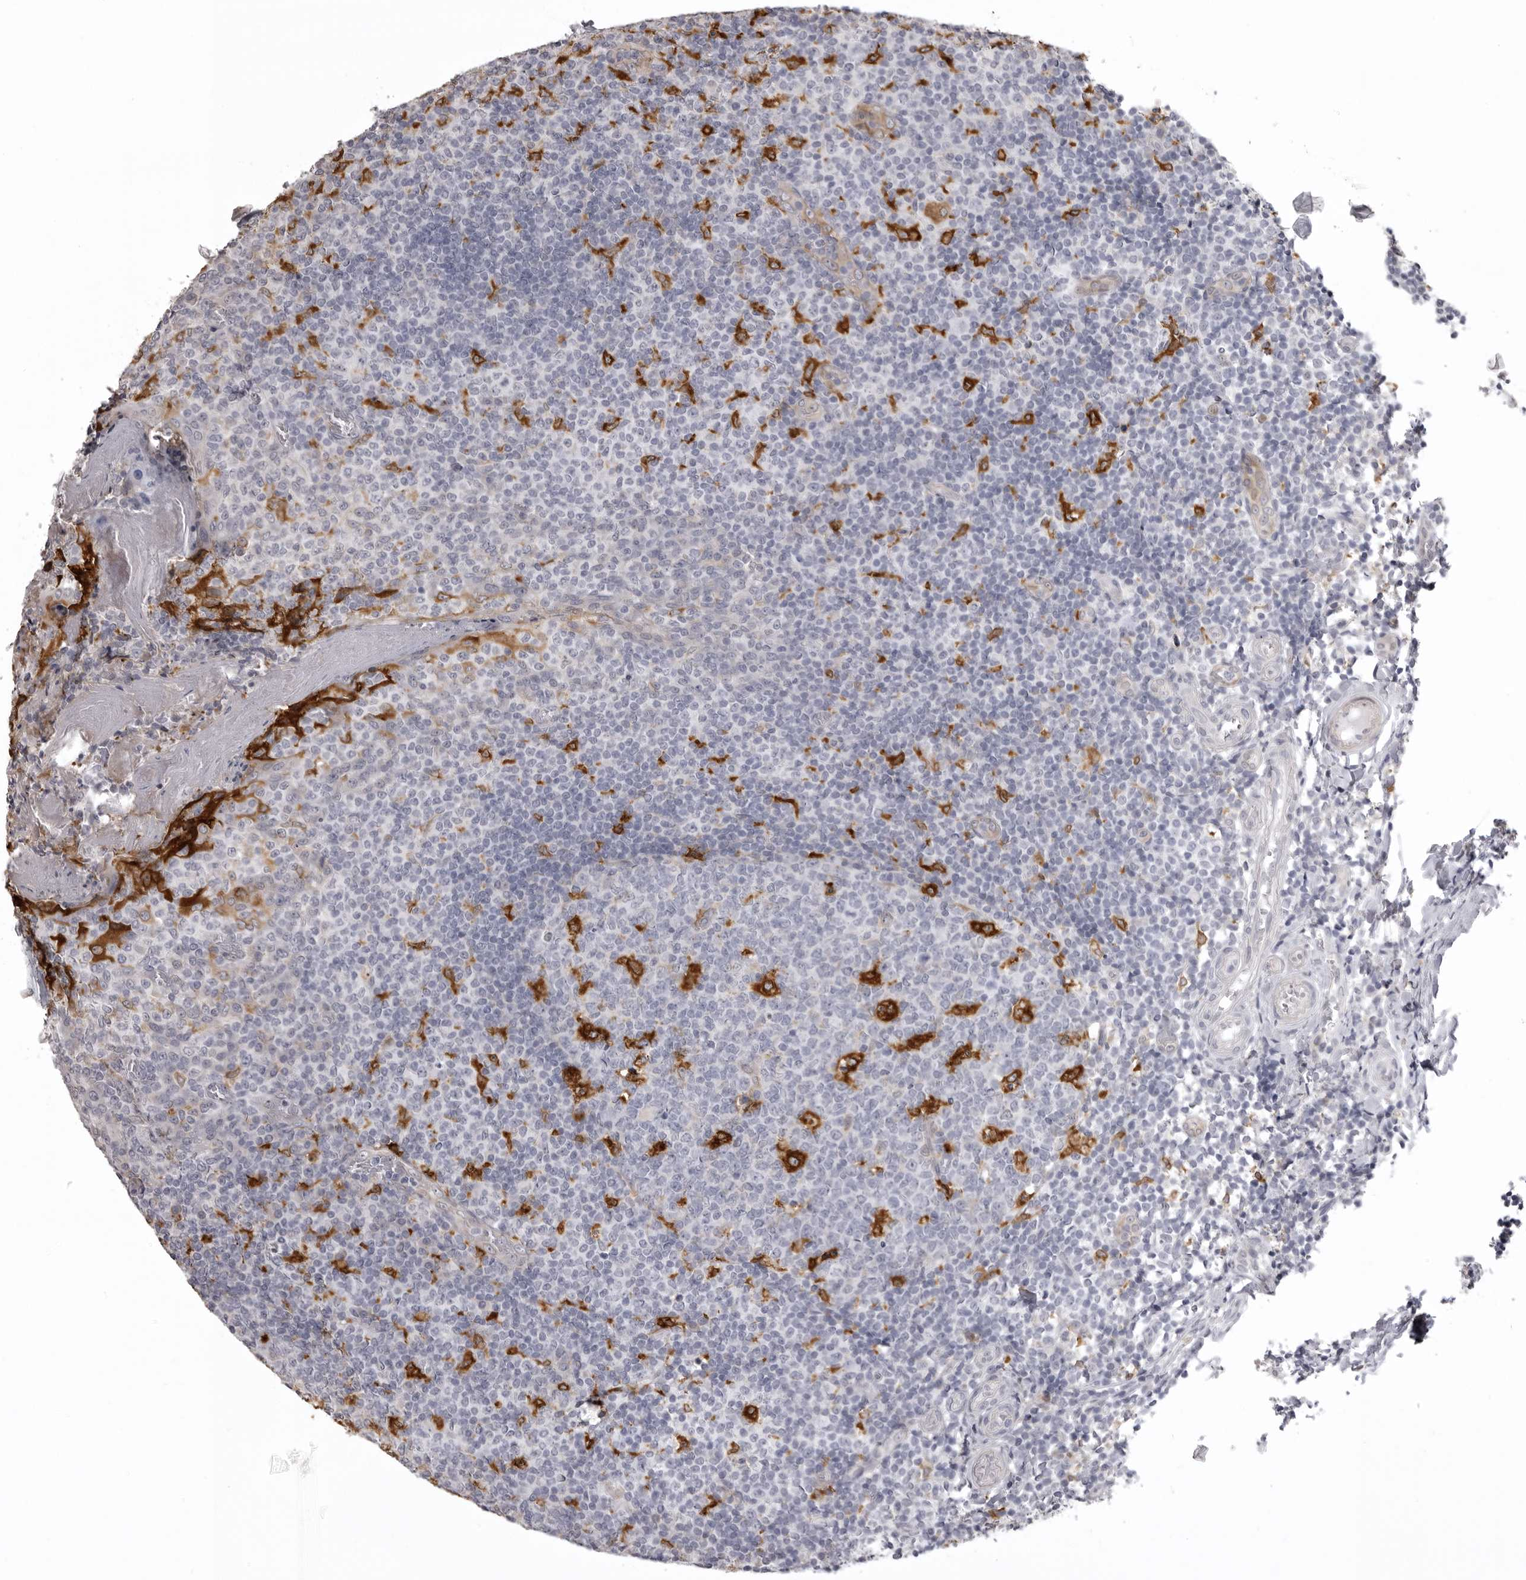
{"staining": {"intensity": "strong", "quantity": "<25%", "location": "cytoplasmic/membranous"}, "tissue": "tonsil", "cell_type": "Germinal center cells", "image_type": "normal", "snomed": [{"axis": "morphology", "description": "Normal tissue, NOS"}, {"axis": "topography", "description": "Tonsil"}], "caption": "Protein analysis of normal tonsil reveals strong cytoplasmic/membranous positivity in about <25% of germinal center cells. (Stains: DAB (3,3'-diaminobenzidine) in brown, nuclei in blue, Microscopy: brightfield microscopy at high magnification).", "gene": "NCEH1", "patient": {"sex": "female", "age": 19}}